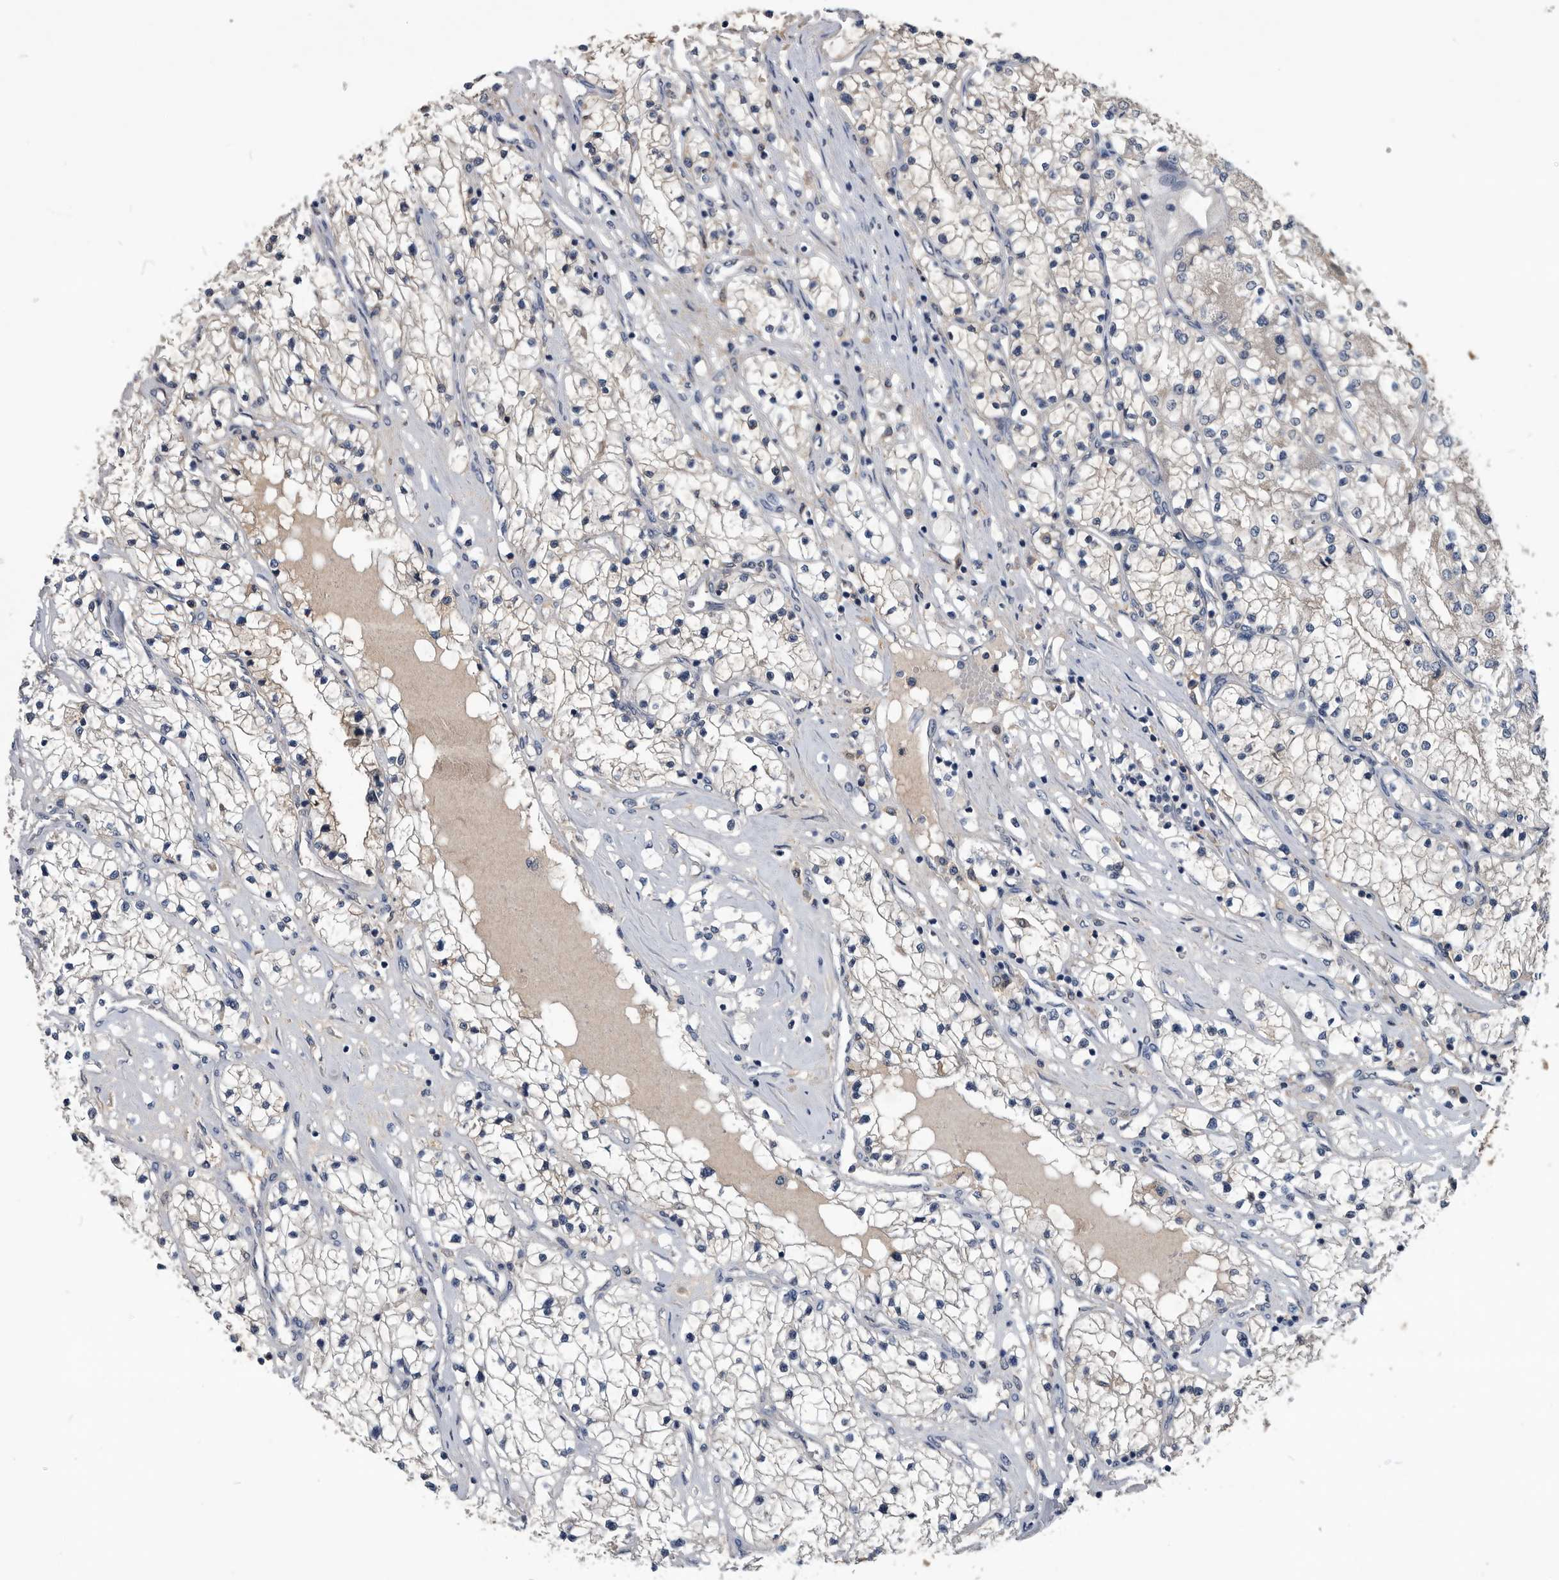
{"staining": {"intensity": "negative", "quantity": "none", "location": "none"}, "tissue": "renal cancer", "cell_type": "Tumor cells", "image_type": "cancer", "snomed": [{"axis": "morphology", "description": "Adenocarcinoma, NOS"}, {"axis": "topography", "description": "Kidney"}], "caption": "DAB immunohistochemical staining of human renal cancer reveals no significant staining in tumor cells.", "gene": "PDXK", "patient": {"sex": "male", "age": 68}}